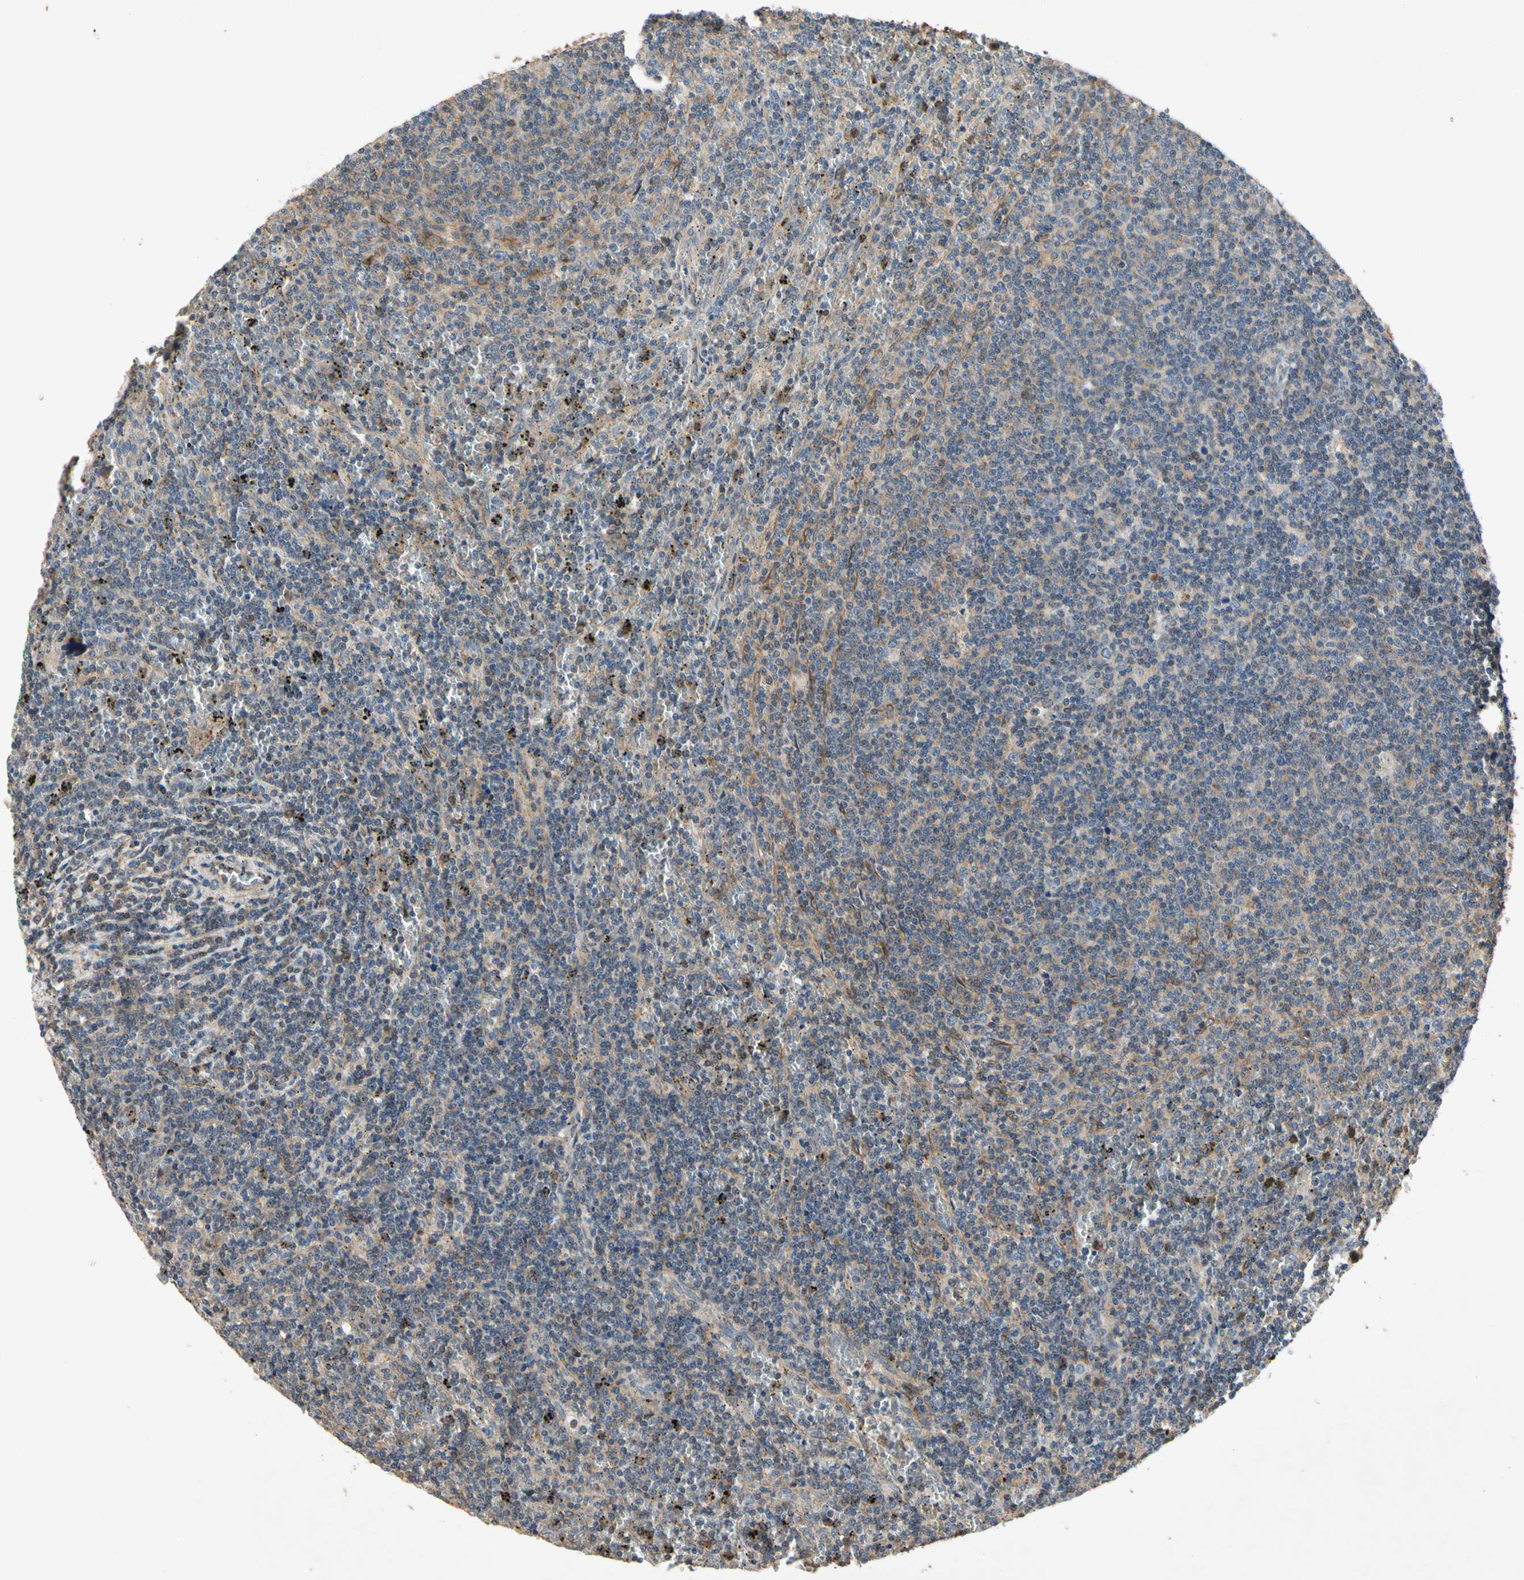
{"staining": {"intensity": "weak", "quantity": "<25%", "location": "cytoplasmic/membranous"}, "tissue": "lymphoma", "cell_type": "Tumor cells", "image_type": "cancer", "snomed": [{"axis": "morphology", "description": "Malignant lymphoma, non-Hodgkin's type, Low grade"}, {"axis": "topography", "description": "Spleen"}], "caption": "The photomicrograph exhibits no staining of tumor cells in malignant lymphoma, non-Hodgkin's type (low-grade).", "gene": "CRTAC1", "patient": {"sex": "female", "age": 50}}